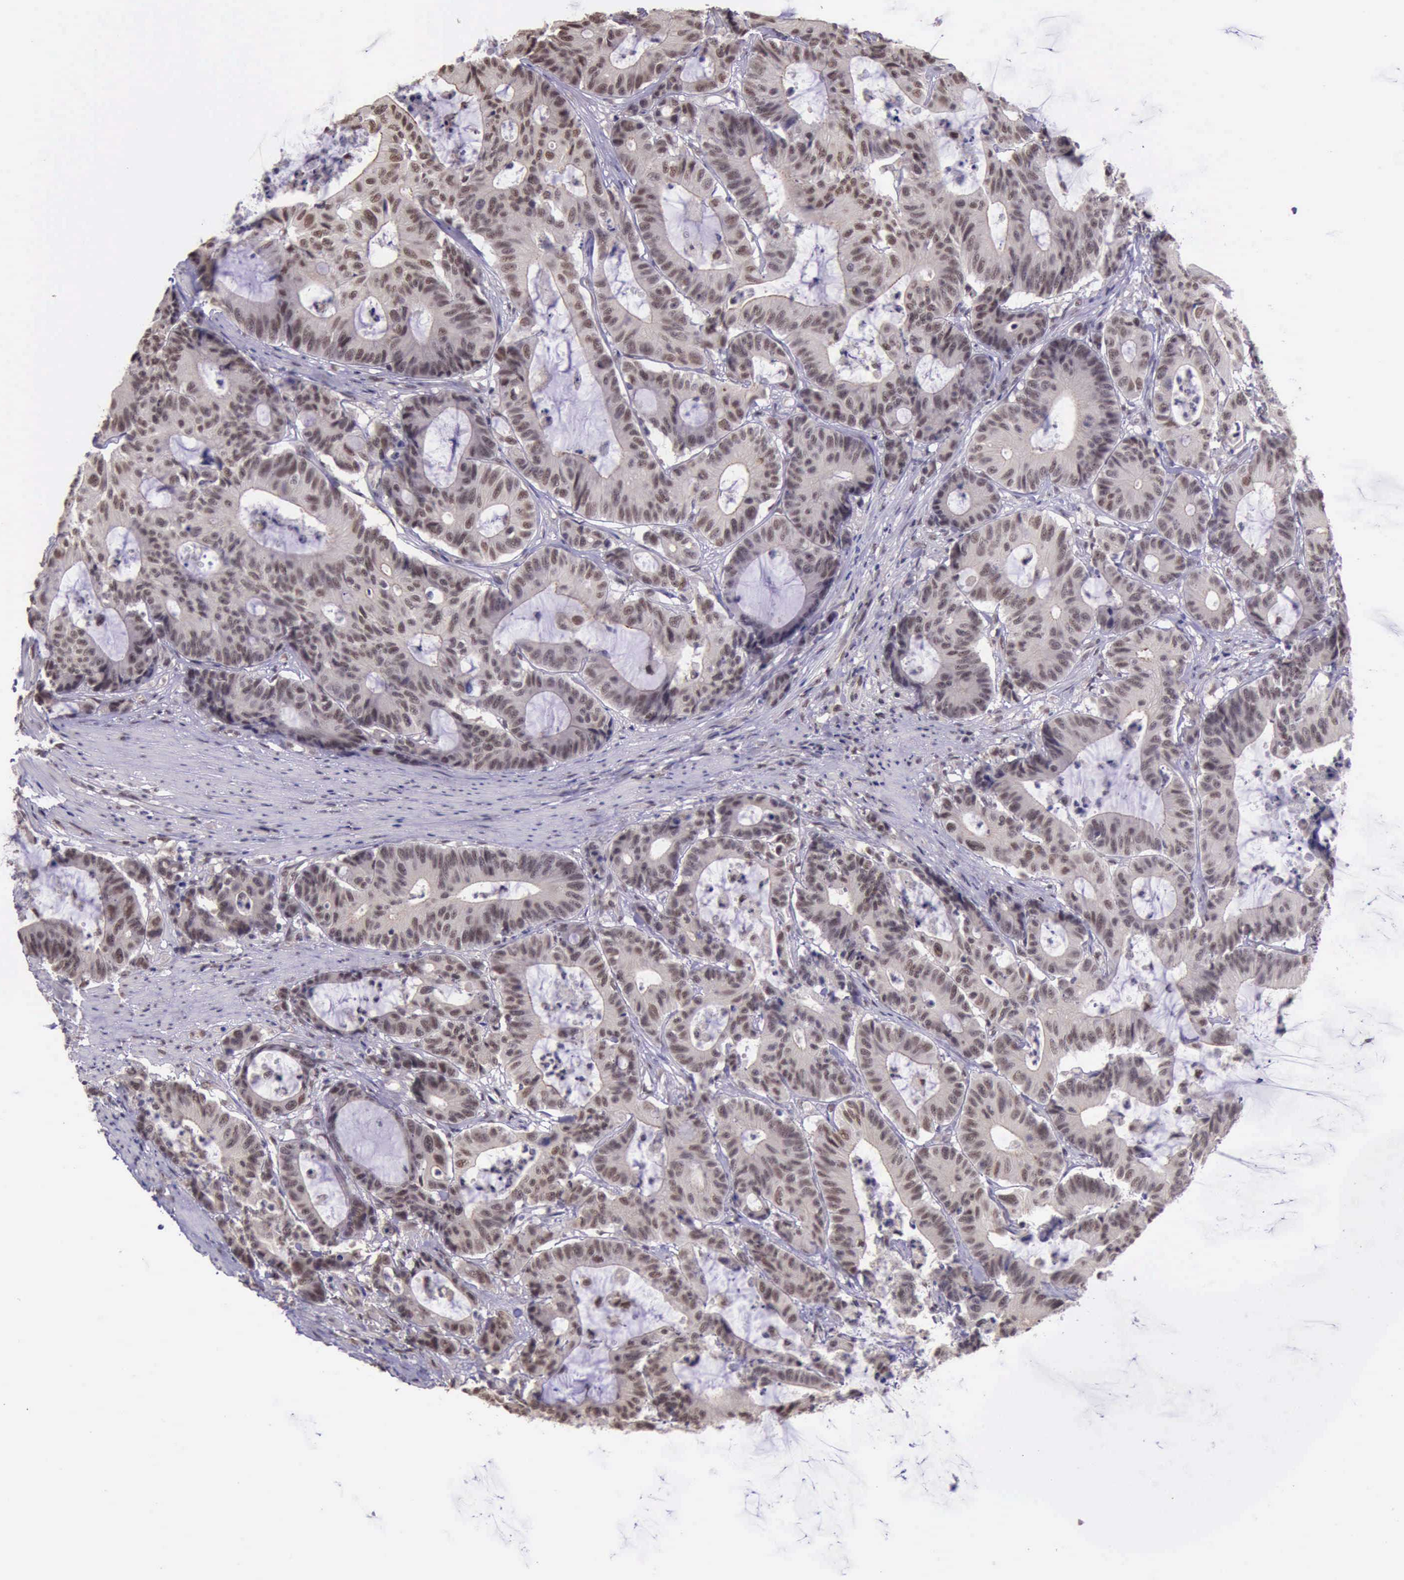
{"staining": {"intensity": "moderate", "quantity": "25%-75%", "location": "nuclear"}, "tissue": "colorectal cancer", "cell_type": "Tumor cells", "image_type": "cancer", "snomed": [{"axis": "morphology", "description": "Adenocarcinoma, NOS"}, {"axis": "topography", "description": "Colon"}], "caption": "A medium amount of moderate nuclear expression is present in approximately 25%-75% of tumor cells in colorectal adenocarcinoma tissue.", "gene": "PRPF39", "patient": {"sex": "female", "age": 84}}